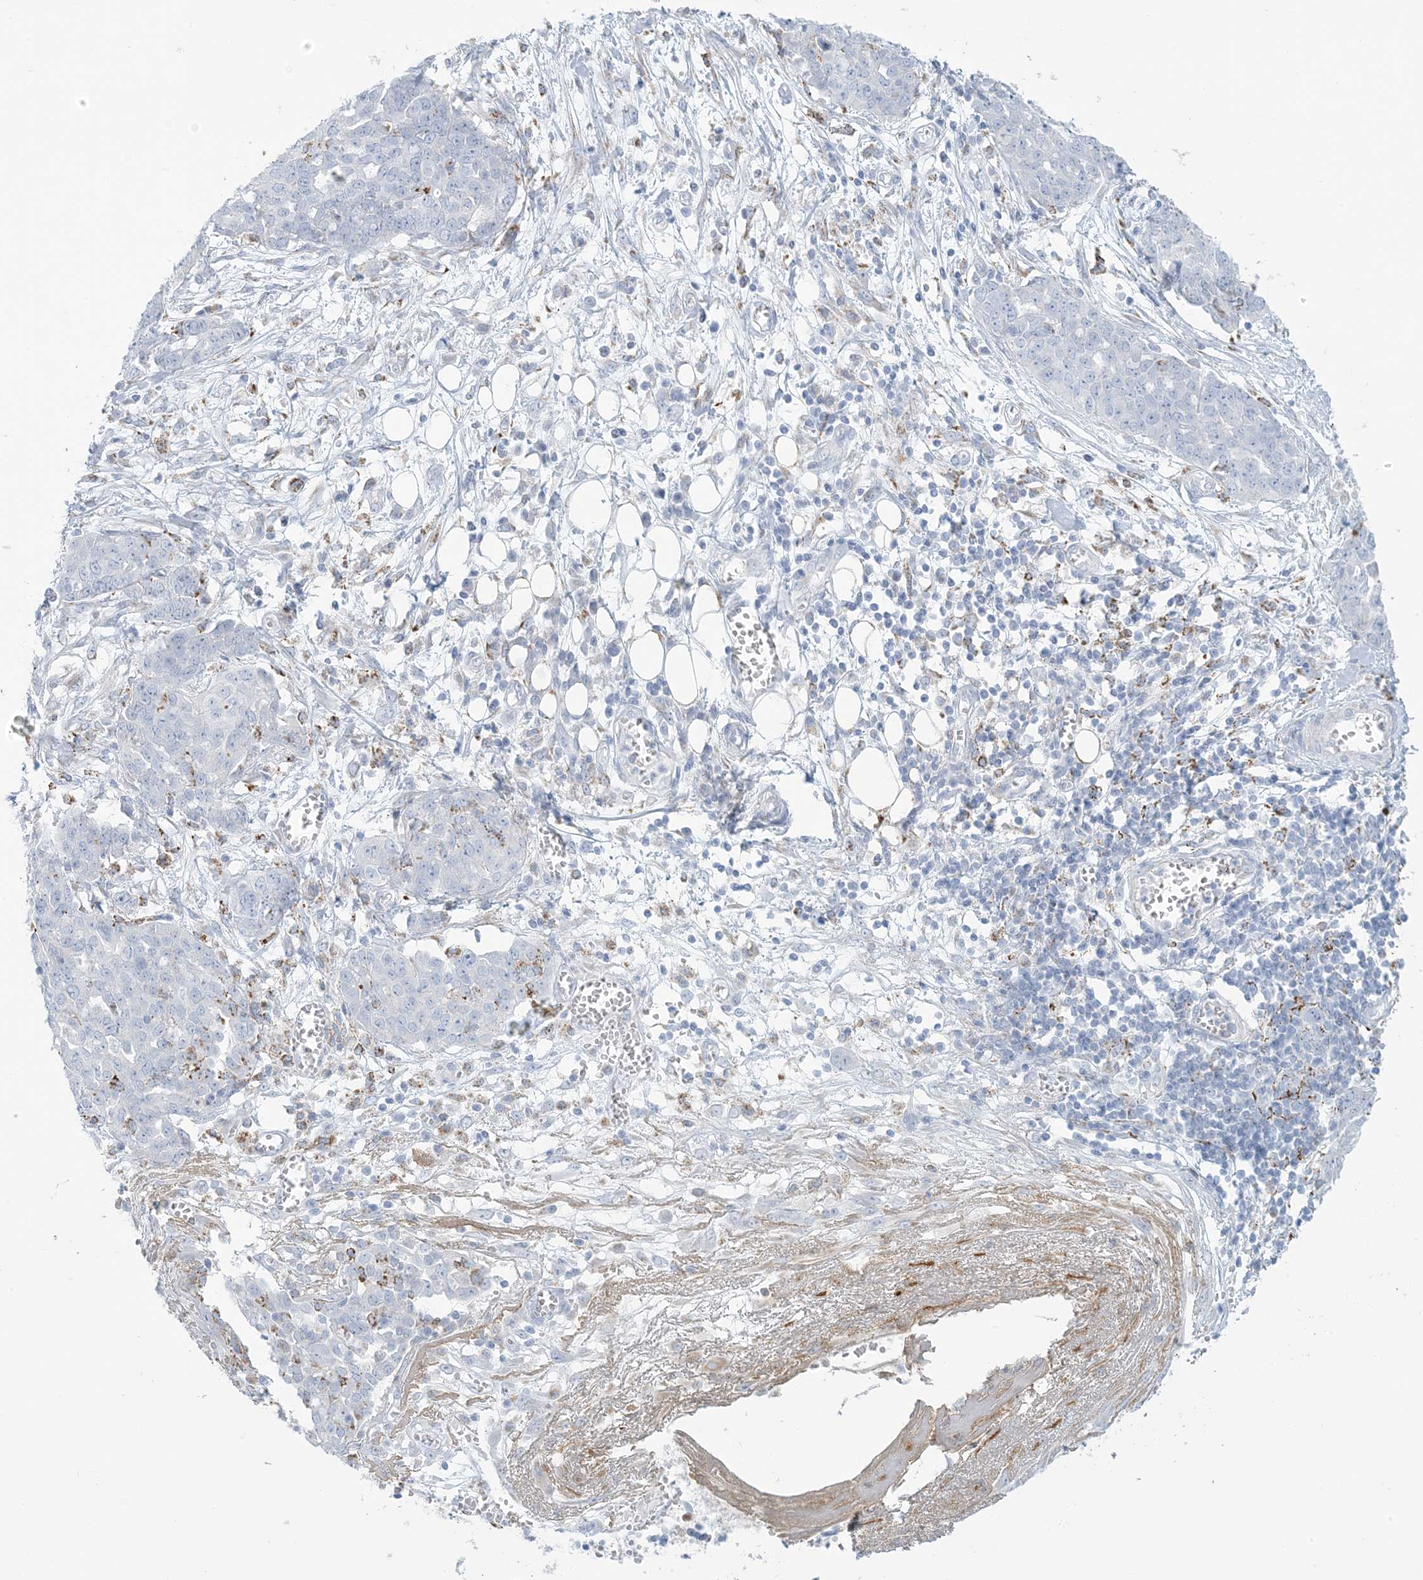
{"staining": {"intensity": "negative", "quantity": "none", "location": "none"}, "tissue": "ovarian cancer", "cell_type": "Tumor cells", "image_type": "cancer", "snomed": [{"axis": "morphology", "description": "Cystadenocarcinoma, serous, NOS"}, {"axis": "topography", "description": "Soft tissue"}, {"axis": "topography", "description": "Ovary"}], "caption": "Ovarian cancer was stained to show a protein in brown. There is no significant positivity in tumor cells. The staining was performed using DAB to visualize the protein expression in brown, while the nuclei were stained in blue with hematoxylin (Magnification: 20x).", "gene": "ZDHHC4", "patient": {"sex": "female", "age": 57}}